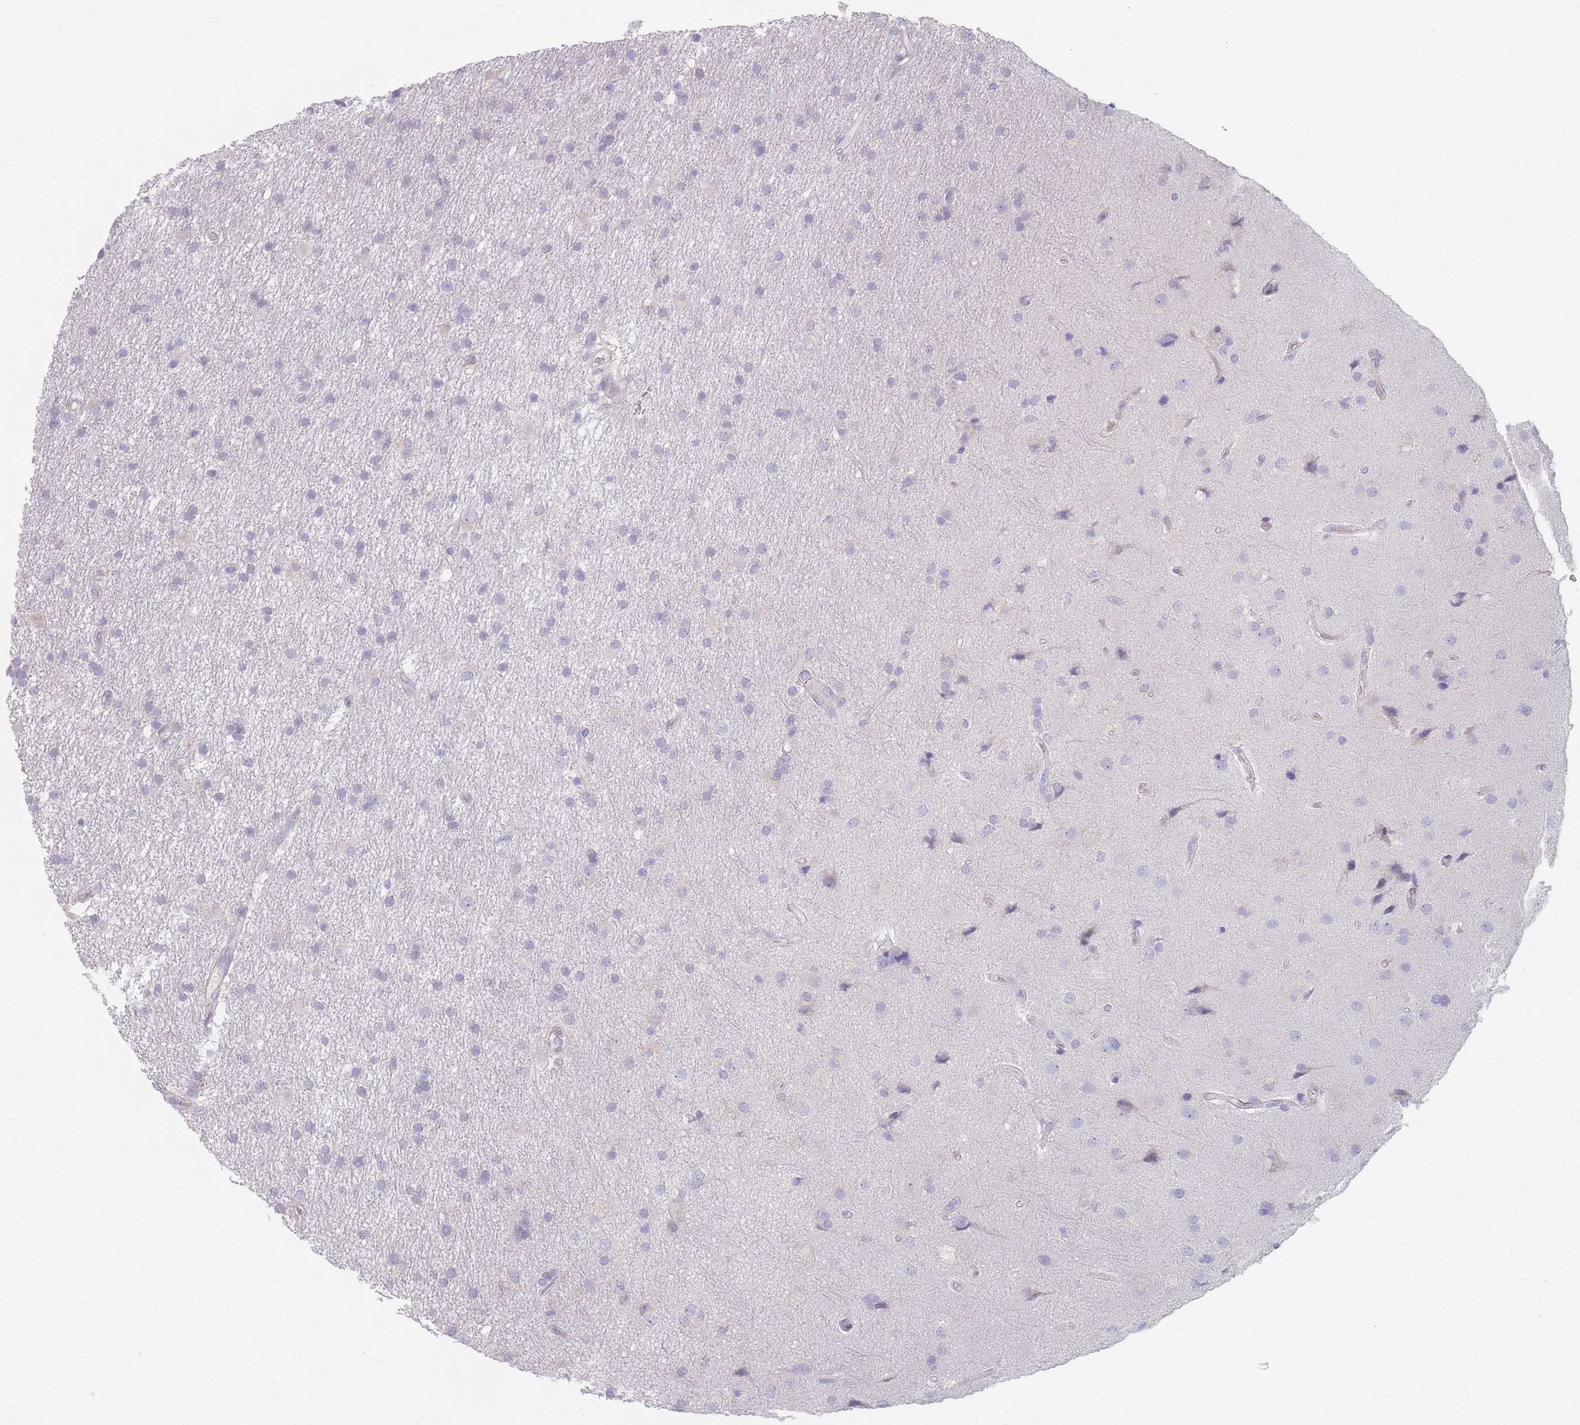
{"staining": {"intensity": "negative", "quantity": "none", "location": "none"}, "tissue": "glioma", "cell_type": "Tumor cells", "image_type": "cancer", "snomed": [{"axis": "morphology", "description": "Glioma, malignant, High grade"}, {"axis": "topography", "description": "Brain"}], "caption": "Tumor cells are negative for protein expression in human malignant glioma (high-grade).", "gene": "PIGM", "patient": {"sex": "male", "age": 77}}